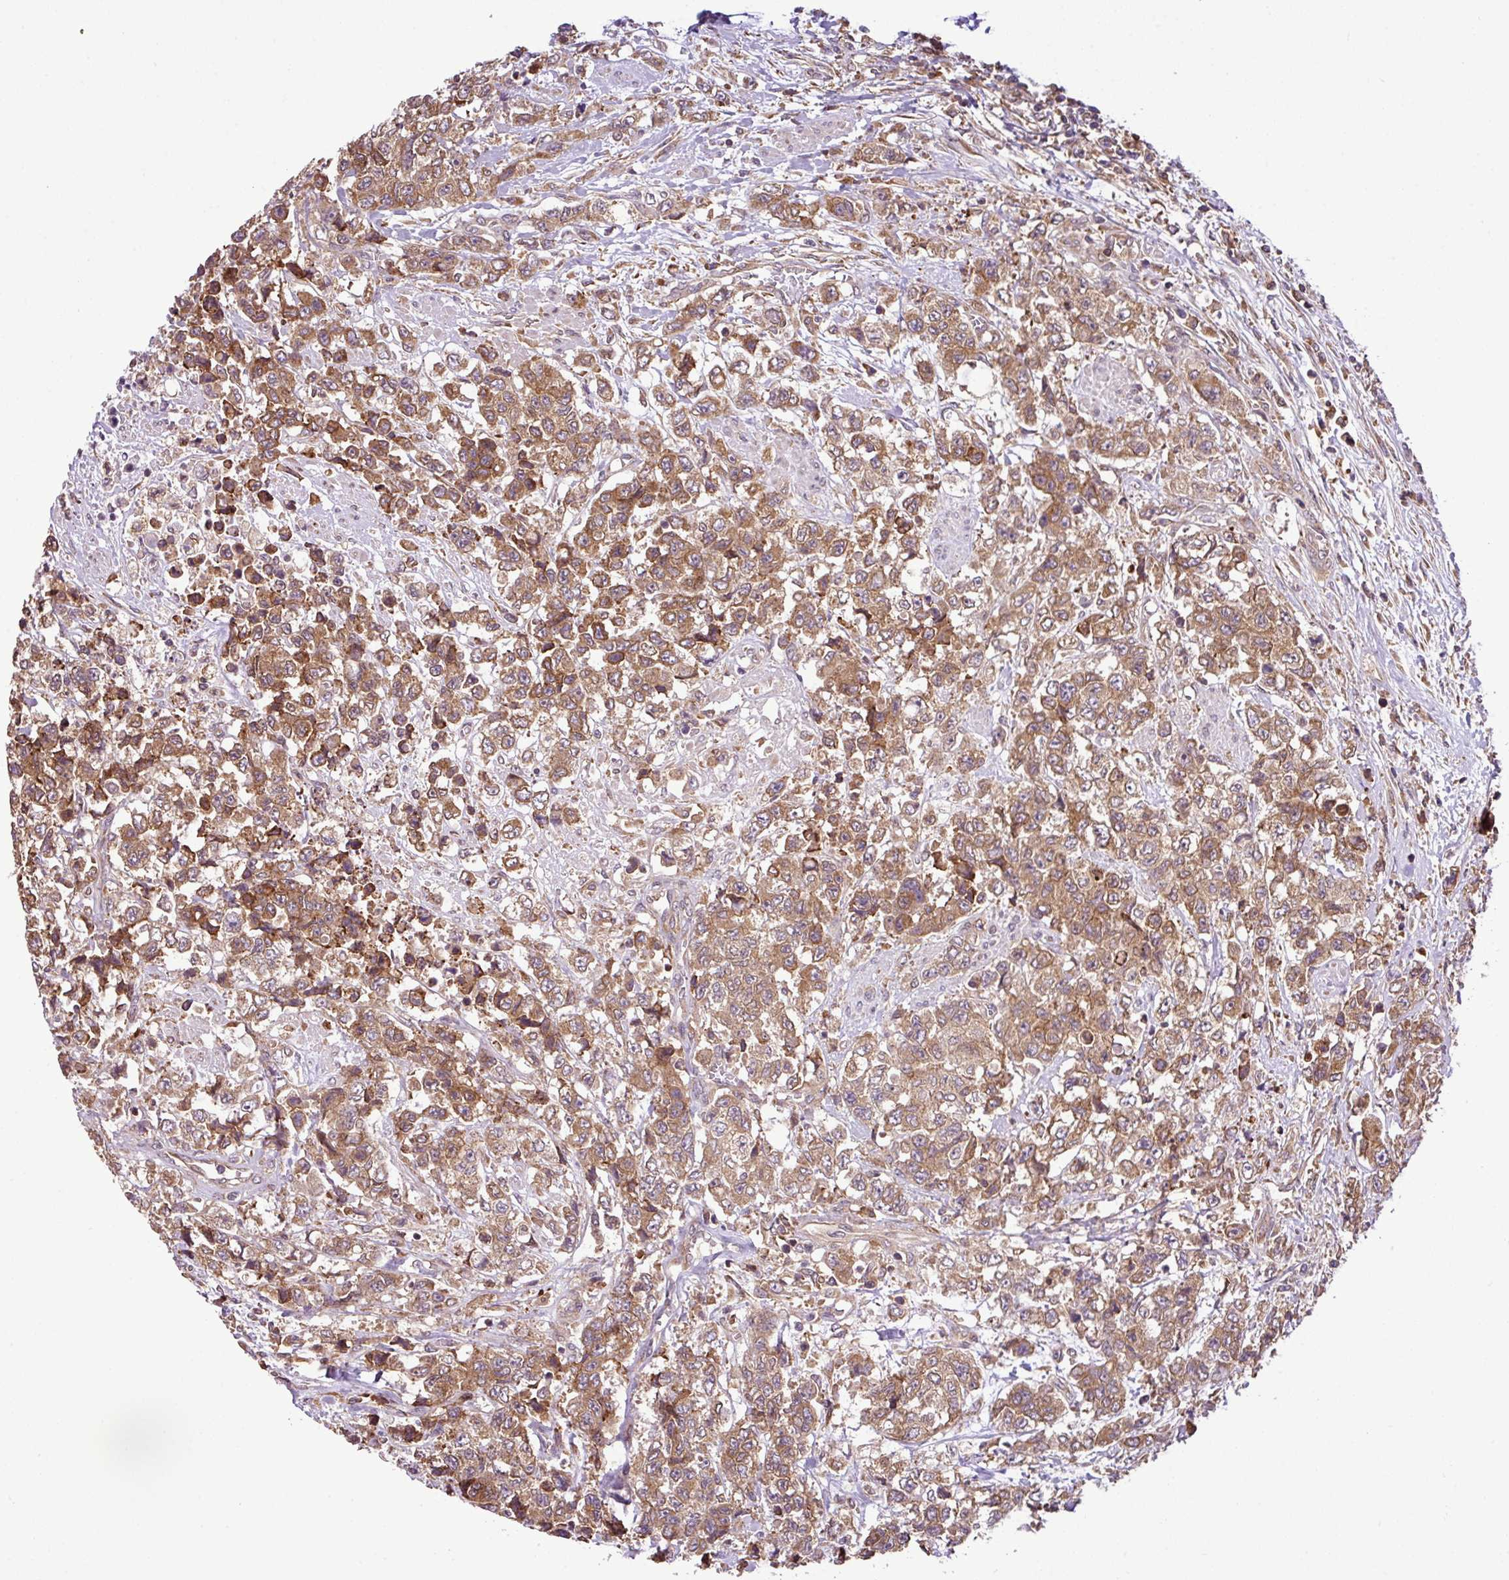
{"staining": {"intensity": "moderate", "quantity": ">75%", "location": "cytoplasmic/membranous"}, "tissue": "urothelial cancer", "cell_type": "Tumor cells", "image_type": "cancer", "snomed": [{"axis": "morphology", "description": "Urothelial carcinoma, High grade"}, {"axis": "topography", "description": "Urinary bladder"}], "caption": "The histopathology image exhibits immunohistochemical staining of urothelial carcinoma (high-grade). There is moderate cytoplasmic/membranous expression is identified in about >75% of tumor cells.", "gene": "DLGAP4", "patient": {"sex": "female", "age": 78}}